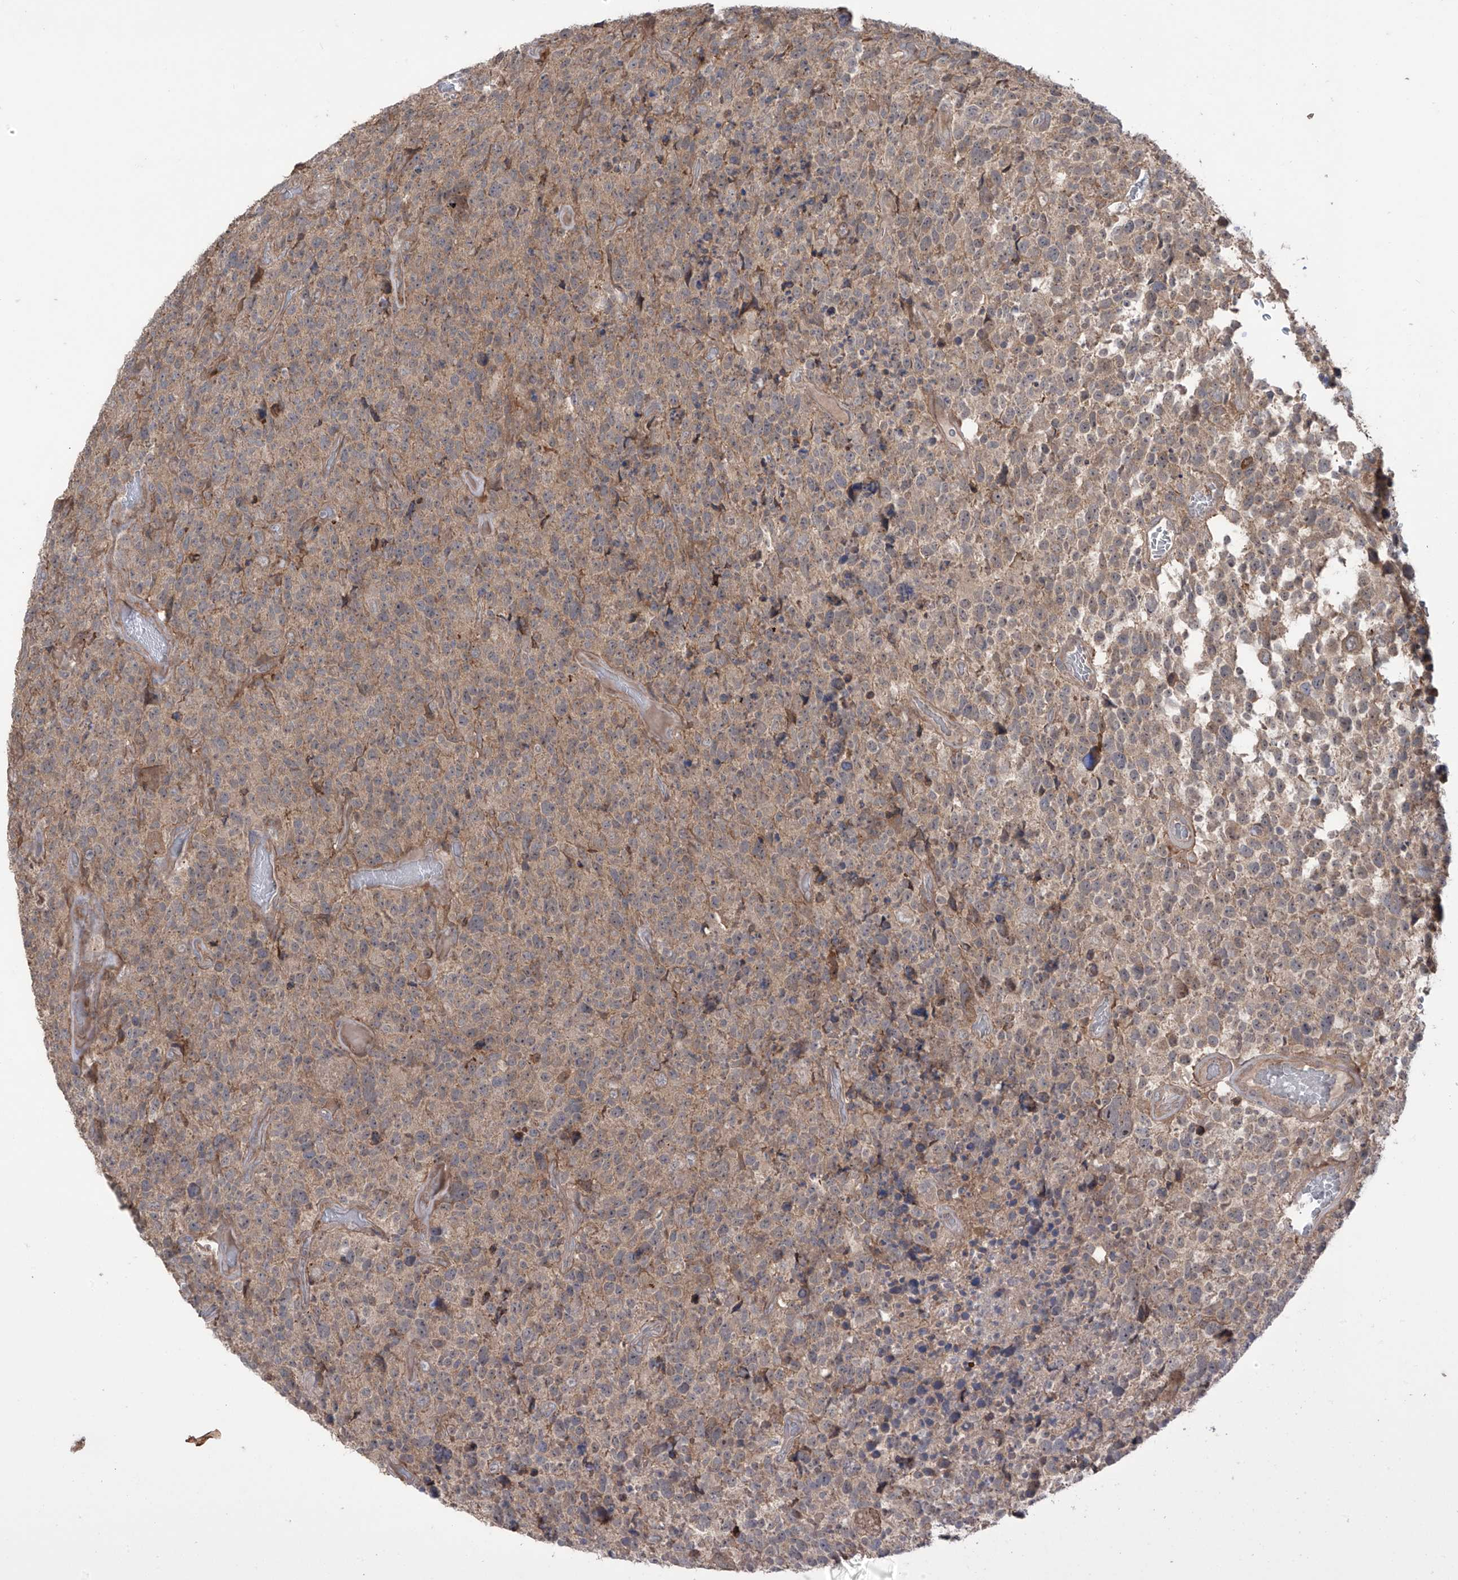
{"staining": {"intensity": "weak", "quantity": ">75%", "location": "cytoplasmic/membranous"}, "tissue": "glioma", "cell_type": "Tumor cells", "image_type": "cancer", "snomed": [{"axis": "morphology", "description": "Glioma, malignant, High grade"}, {"axis": "topography", "description": "Brain"}], "caption": "Protein staining by immunohistochemistry (IHC) demonstrates weak cytoplasmic/membranous expression in approximately >75% of tumor cells in malignant glioma (high-grade).", "gene": "LRRC74A", "patient": {"sex": "male", "age": 69}}